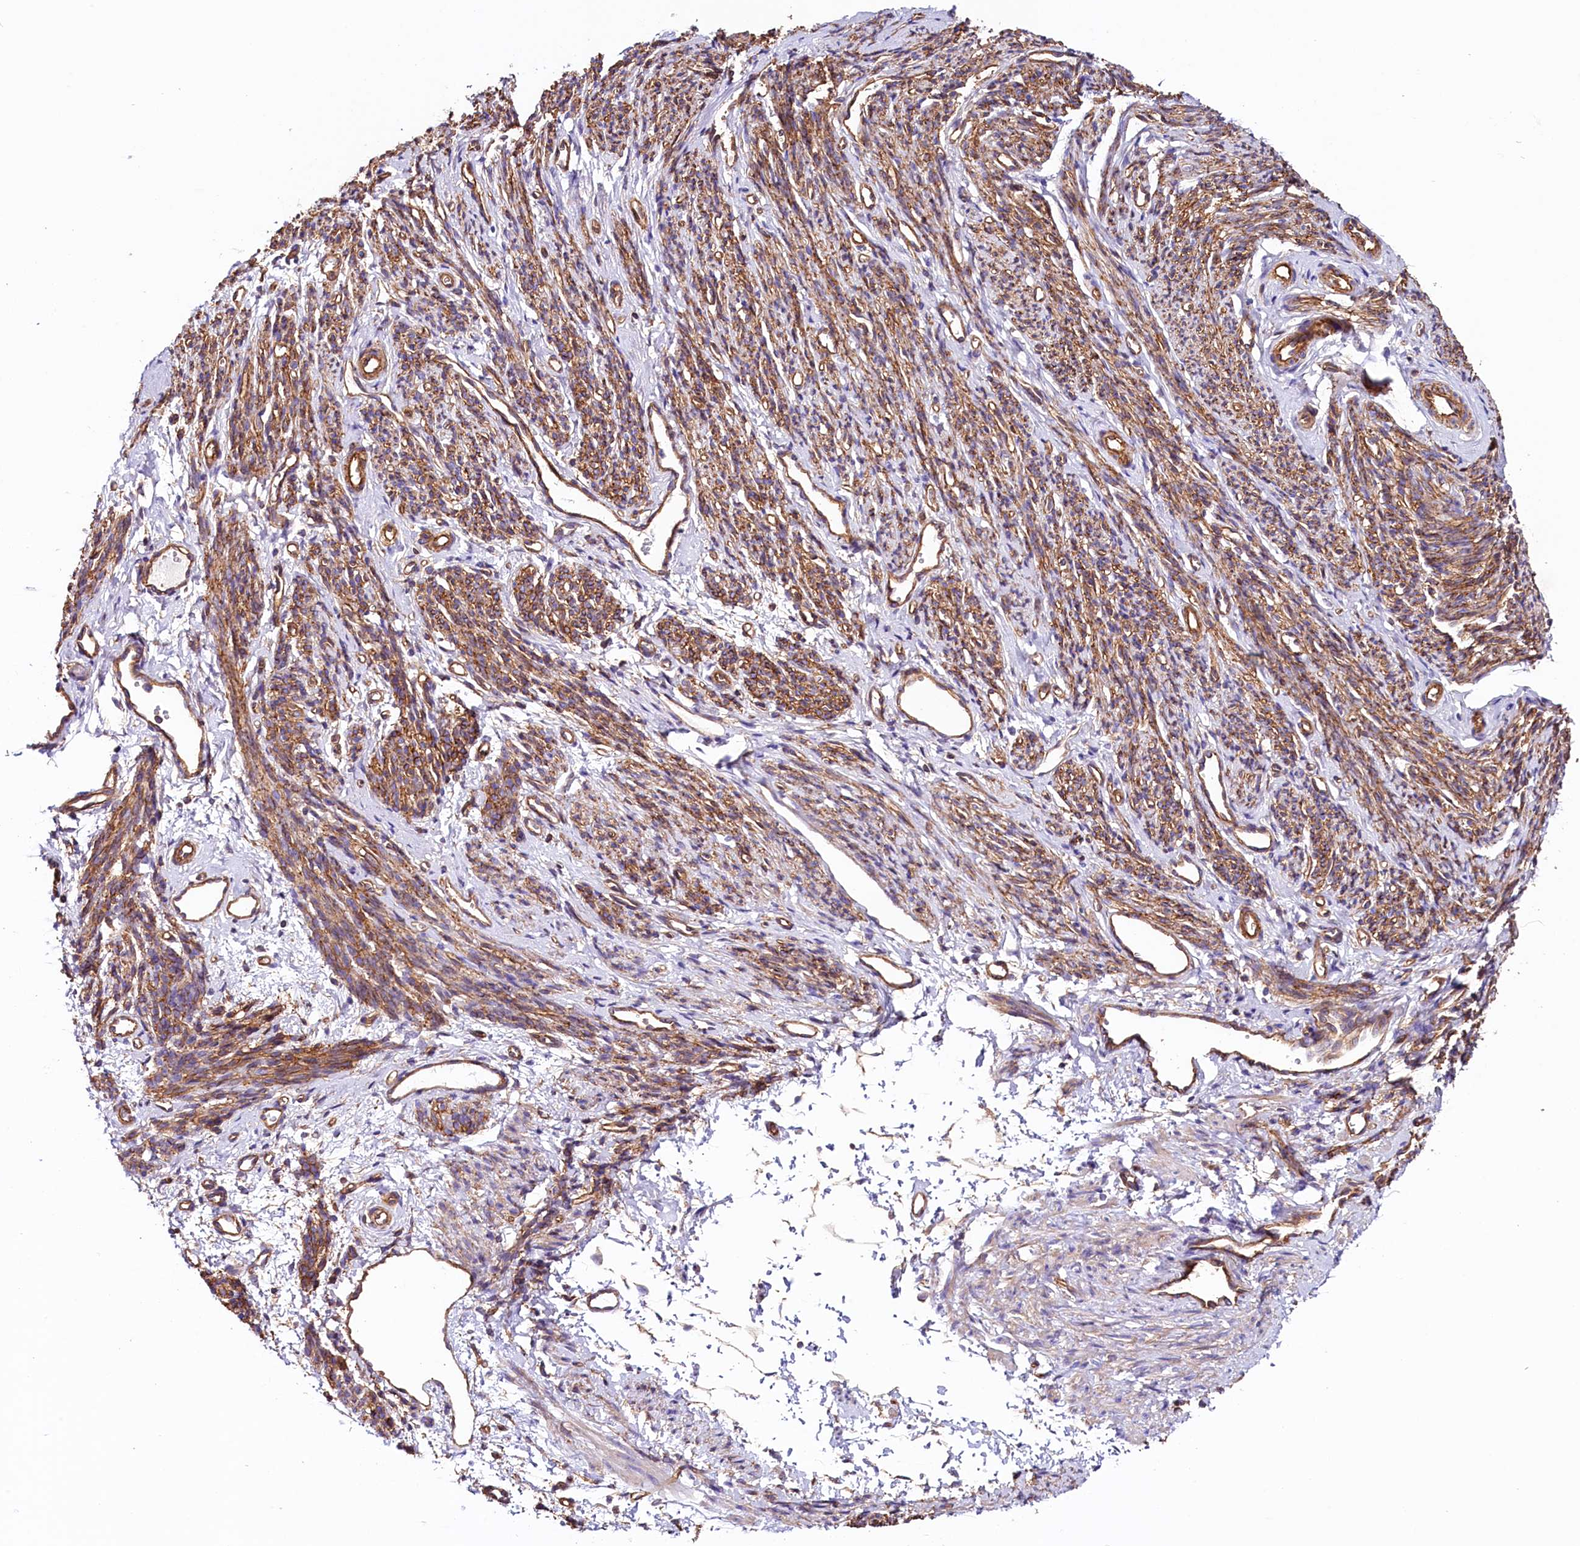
{"staining": {"intensity": "moderate", "quantity": ">75%", "location": "cytoplasmic/membranous"}, "tissue": "smooth muscle", "cell_type": "Smooth muscle cells", "image_type": "normal", "snomed": [{"axis": "morphology", "description": "Normal tissue, NOS"}, {"axis": "topography", "description": "Smooth muscle"}, {"axis": "topography", "description": "Uterus"}], "caption": "Immunohistochemical staining of benign human smooth muscle shows >75% levels of moderate cytoplasmic/membranous protein positivity in approximately >75% of smooth muscle cells.", "gene": "ATP2B4", "patient": {"sex": "female", "age": 59}}